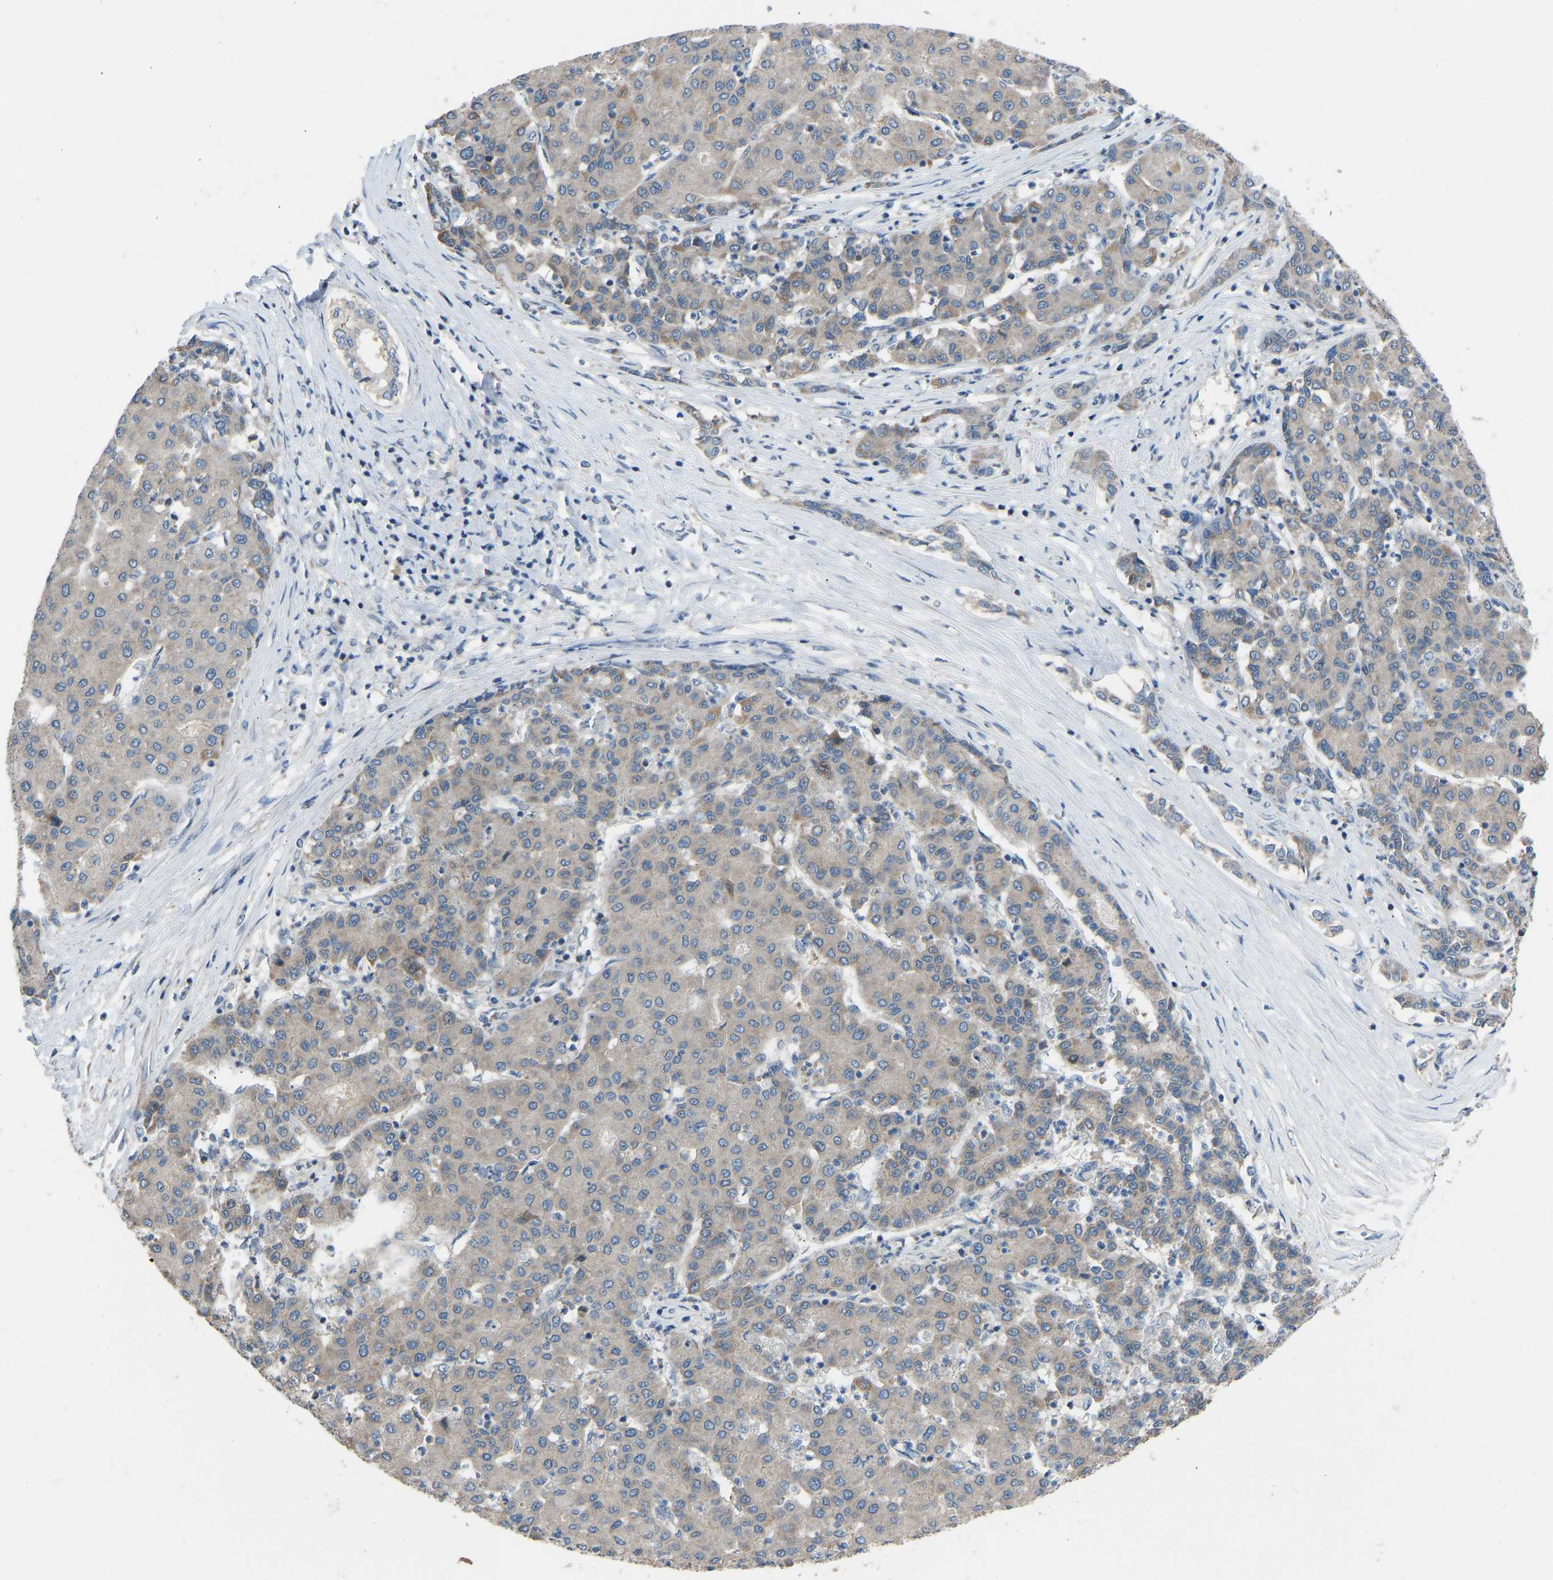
{"staining": {"intensity": "weak", "quantity": ">75%", "location": "cytoplasmic/membranous"}, "tissue": "liver cancer", "cell_type": "Tumor cells", "image_type": "cancer", "snomed": [{"axis": "morphology", "description": "Carcinoma, Hepatocellular, NOS"}, {"axis": "topography", "description": "Liver"}], "caption": "Hepatocellular carcinoma (liver) stained for a protein exhibits weak cytoplasmic/membranous positivity in tumor cells.", "gene": "CDK2AP1", "patient": {"sex": "male", "age": 65}}